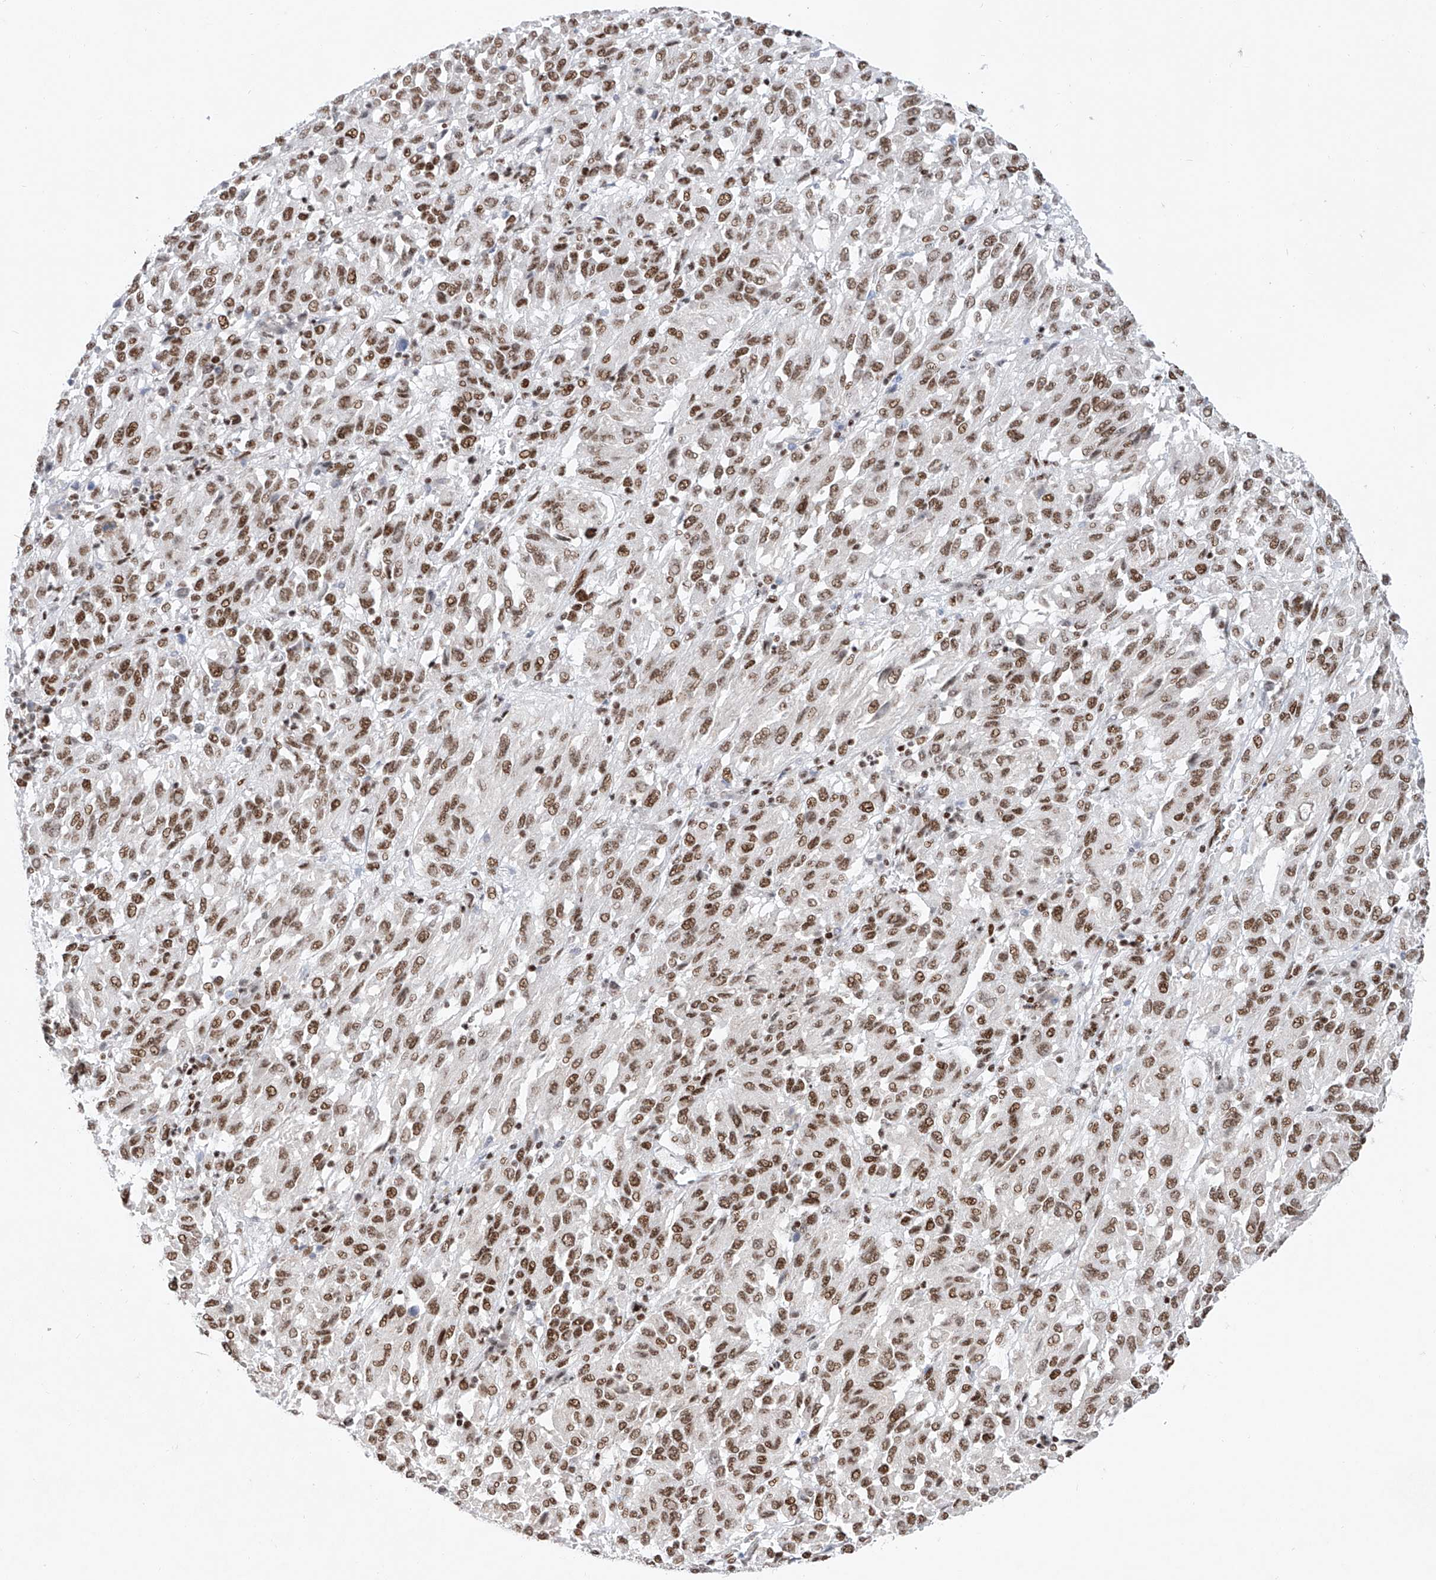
{"staining": {"intensity": "moderate", "quantity": ">75%", "location": "nuclear"}, "tissue": "melanoma", "cell_type": "Tumor cells", "image_type": "cancer", "snomed": [{"axis": "morphology", "description": "Malignant melanoma, Metastatic site"}, {"axis": "topography", "description": "Lung"}], "caption": "Immunohistochemical staining of melanoma reveals medium levels of moderate nuclear protein staining in approximately >75% of tumor cells.", "gene": "TAF4", "patient": {"sex": "male", "age": 64}}